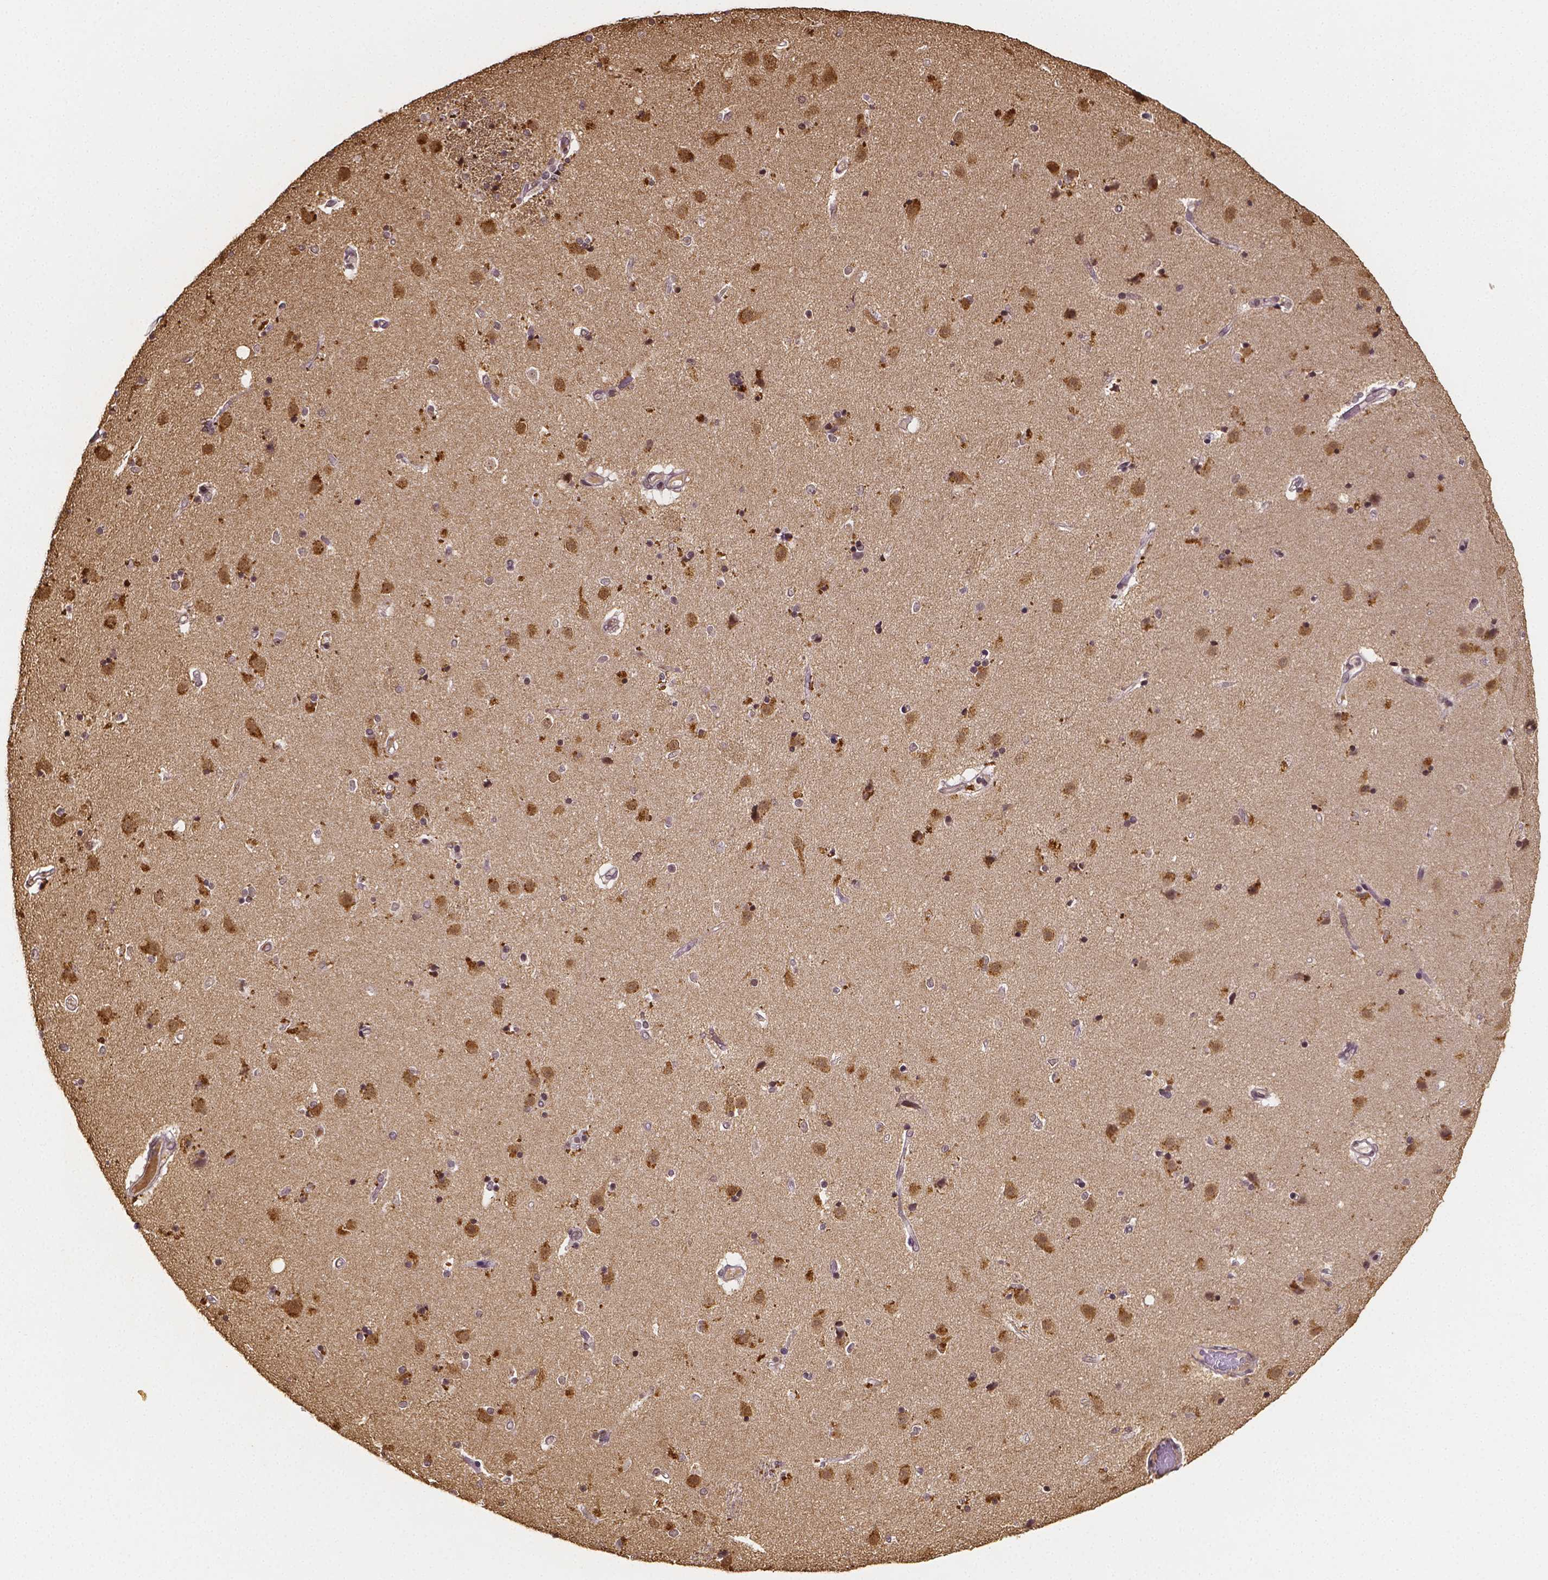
{"staining": {"intensity": "moderate", "quantity": "<25%", "location": "cytoplasmic/membranous"}, "tissue": "caudate", "cell_type": "Glial cells", "image_type": "normal", "snomed": [{"axis": "morphology", "description": "Normal tissue, NOS"}, {"axis": "topography", "description": "Lateral ventricle wall"}], "caption": "Caudate stained with DAB immunohistochemistry displays low levels of moderate cytoplasmic/membranous positivity in approximately <25% of glial cells. The protein is stained brown, and the nuclei are stained in blue (DAB (3,3'-diaminobenzidine) IHC with brightfield microscopy, high magnification).", "gene": "NRGN", "patient": {"sex": "female", "age": 71}}